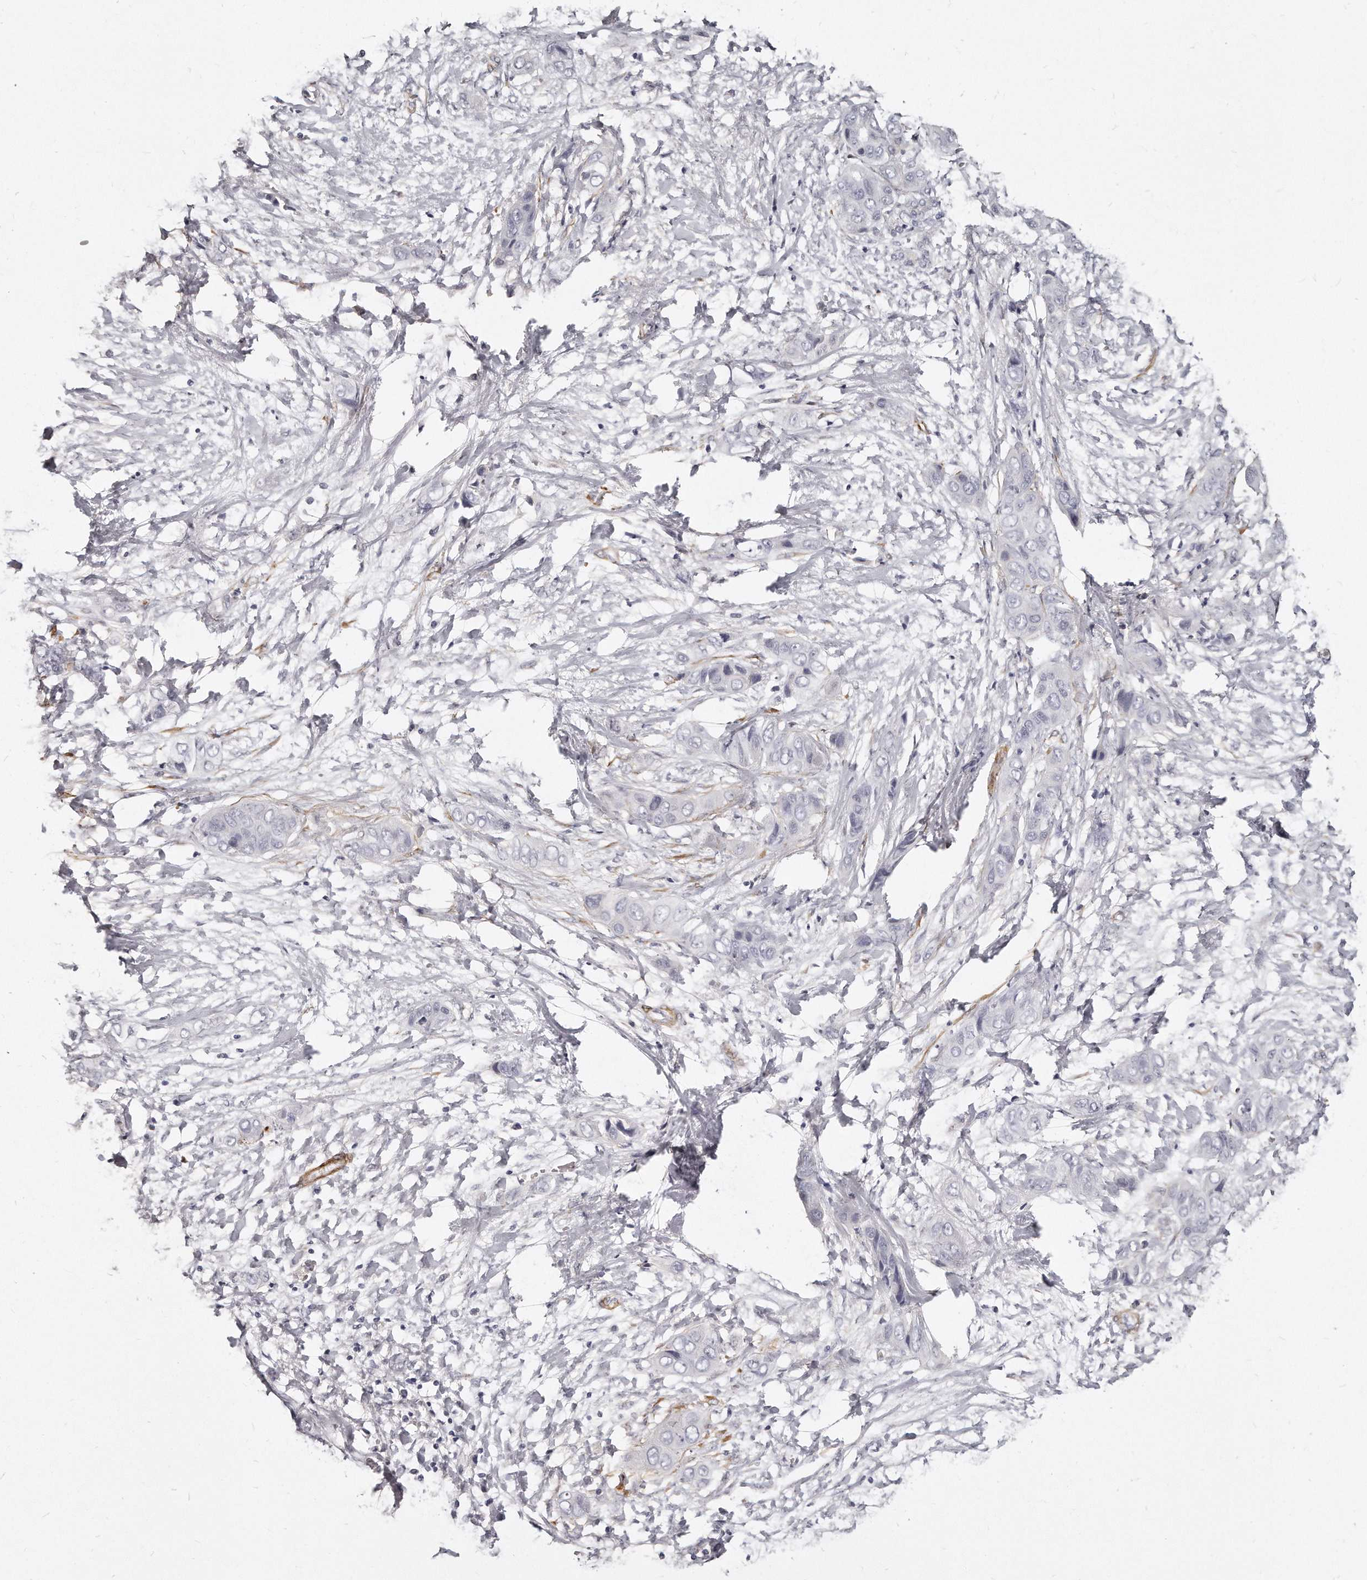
{"staining": {"intensity": "negative", "quantity": "none", "location": "none"}, "tissue": "liver cancer", "cell_type": "Tumor cells", "image_type": "cancer", "snomed": [{"axis": "morphology", "description": "Cholangiocarcinoma"}, {"axis": "topography", "description": "Liver"}], "caption": "An image of liver cancer (cholangiocarcinoma) stained for a protein shows no brown staining in tumor cells. Brightfield microscopy of IHC stained with DAB (3,3'-diaminobenzidine) (brown) and hematoxylin (blue), captured at high magnification.", "gene": "LMOD1", "patient": {"sex": "female", "age": 52}}